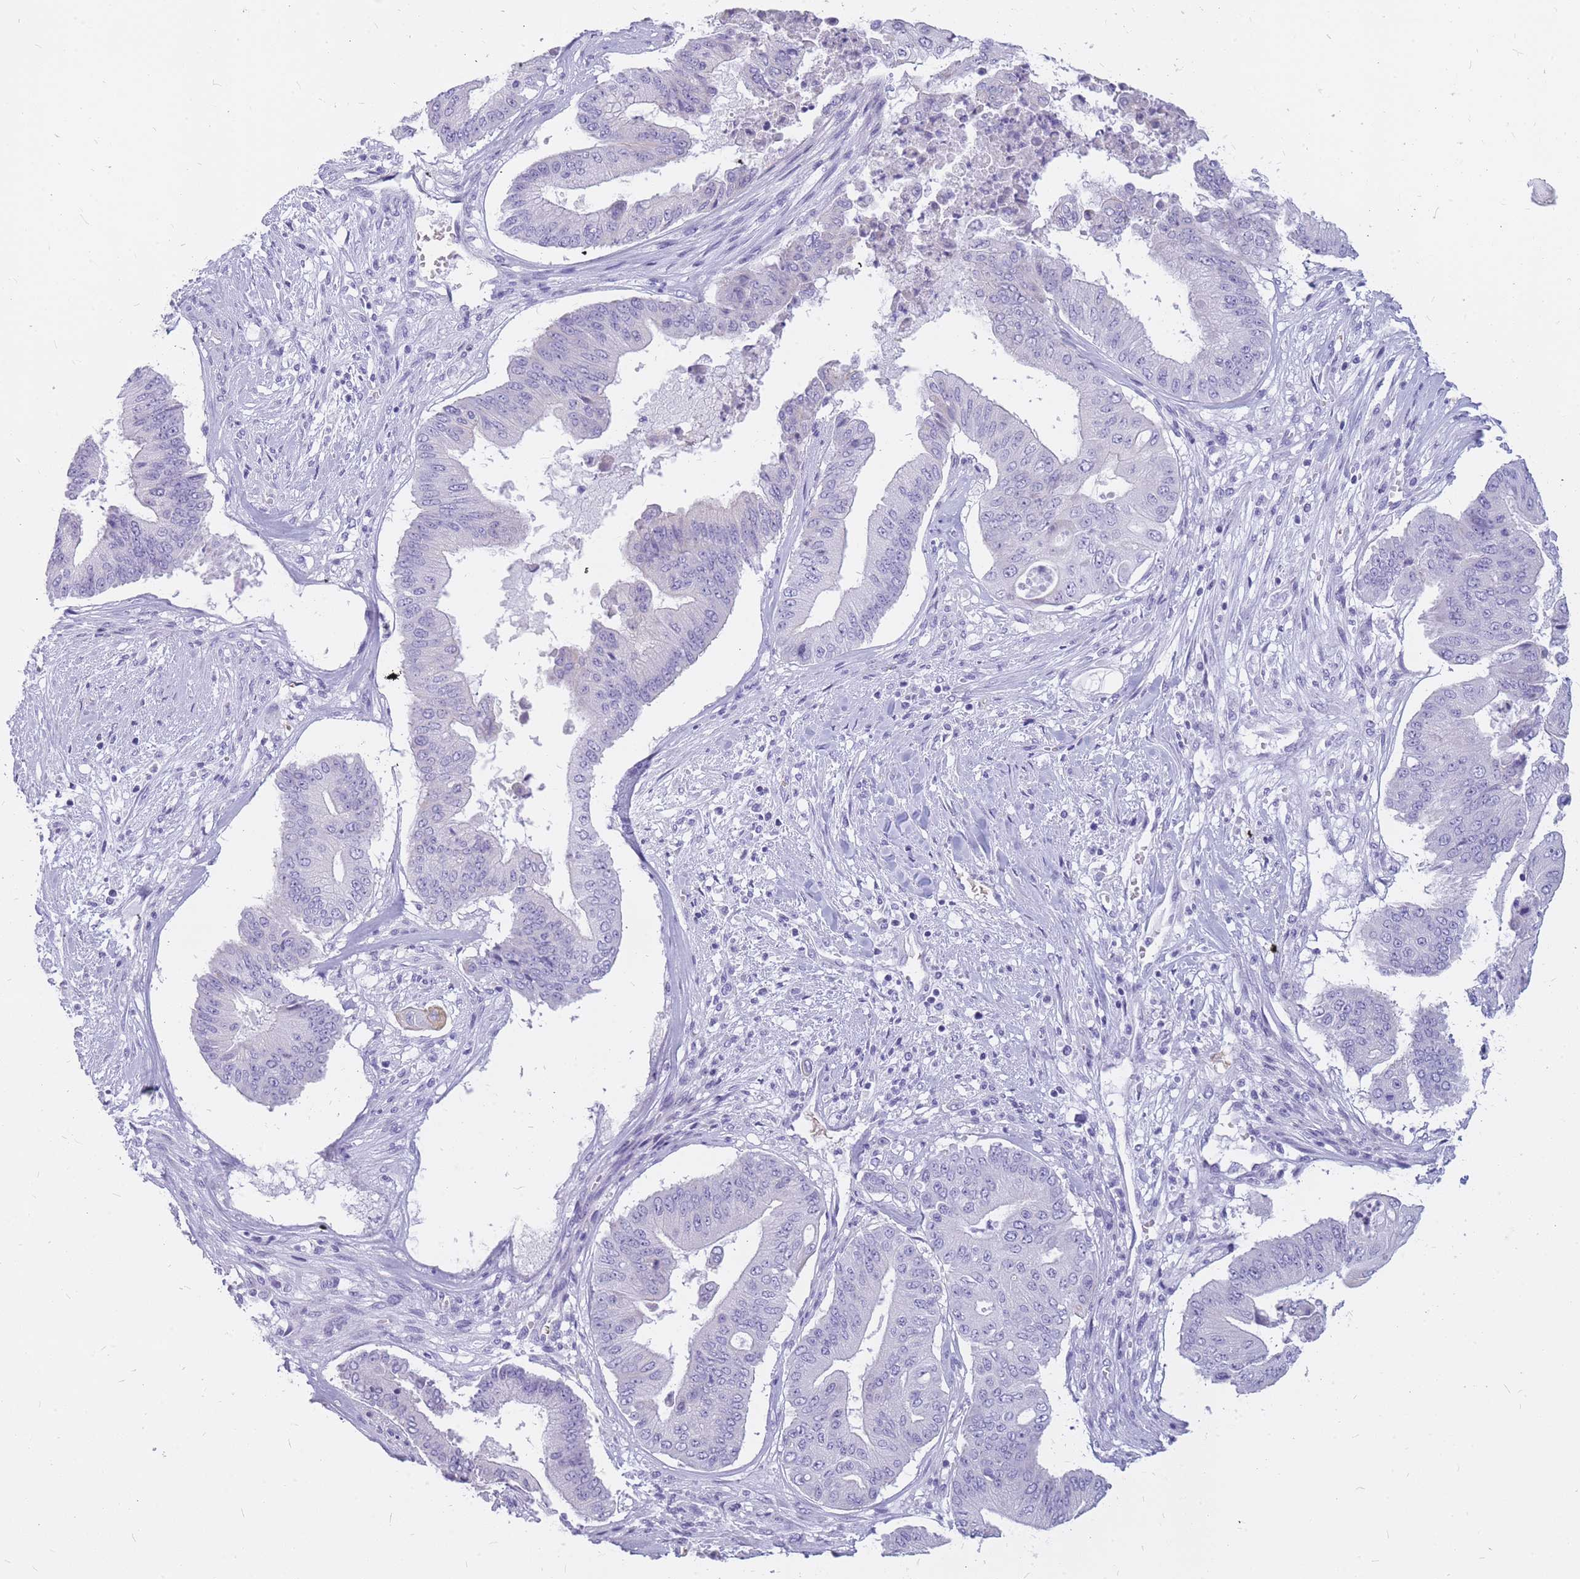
{"staining": {"intensity": "negative", "quantity": "none", "location": "none"}, "tissue": "pancreatic cancer", "cell_type": "Tumor cells", "image_type": "cancer", "snomed": [{"axis": "morphology", "description": "Adenocarcinoma, NOS"}, {"axis": "topography", "description": "Pancreas"}], "caption": "High power microscopy micrograph of an immunohistochemistry (IHC) image of pancreatic adenocarcinoma, revealing no significant positivity in tumor cells.", "gene": "INS", "patient": {"sex": "female", "age": 77}}